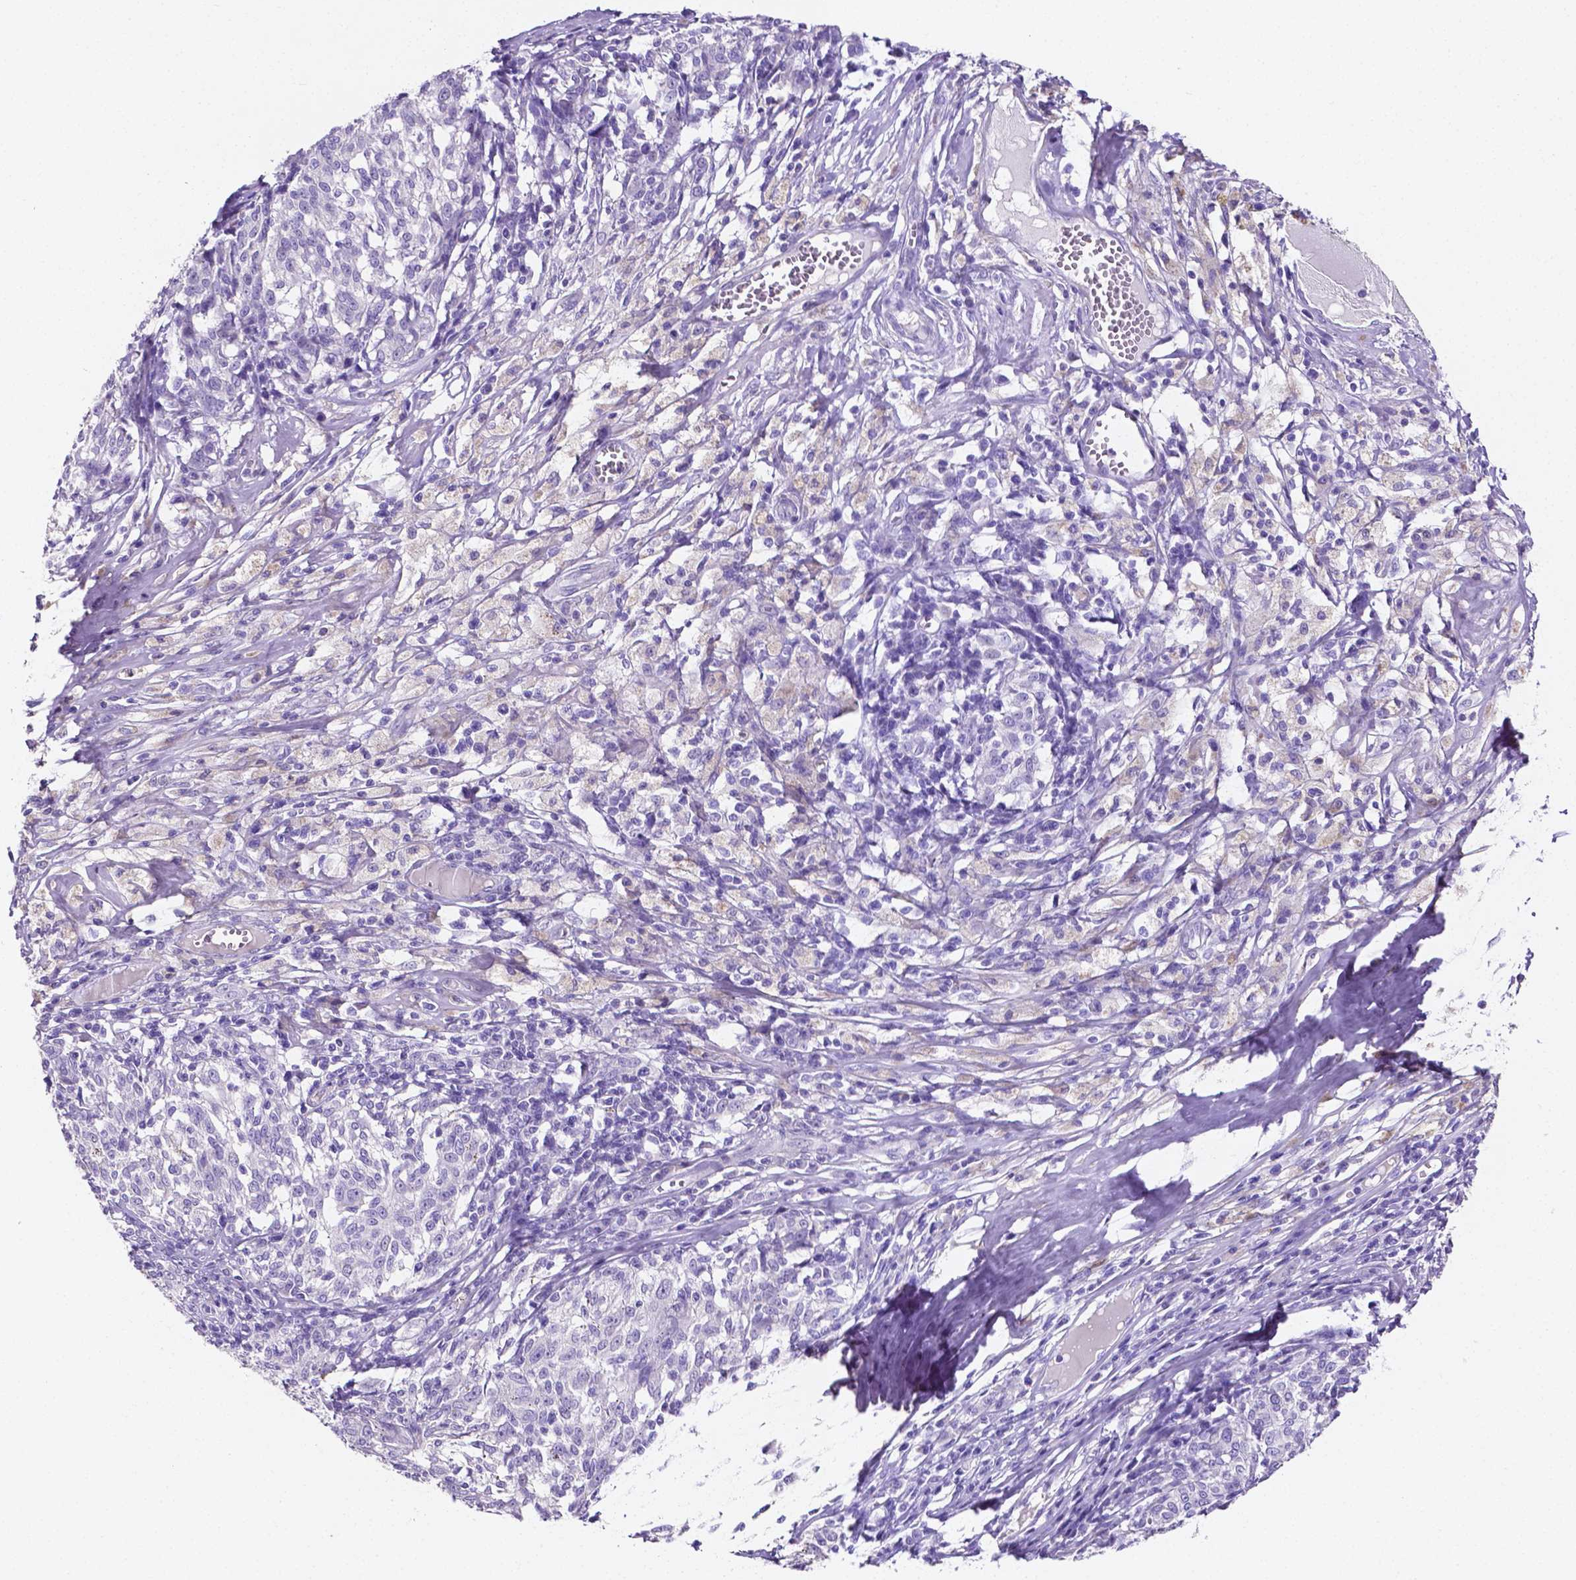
{"staining": {"intensity": "negative", "quantity": "none", "location": "none"}, "tissue": "melanoma", "cell_type": "Tumor cells", "image_type": "cancer", "snomed": [{"axis": "morphology", "description": "Malignant melanoma, NOS"}, {"axis": "topography", "description": "Skin"}], "caption": "High power microscopy photomicrograph of an IHC micrograph of malignant melanoma, revealing no significant expression in tumor cells.", "gene": "SLC22A2", "patient": {"sex": "female", "age": 72}}